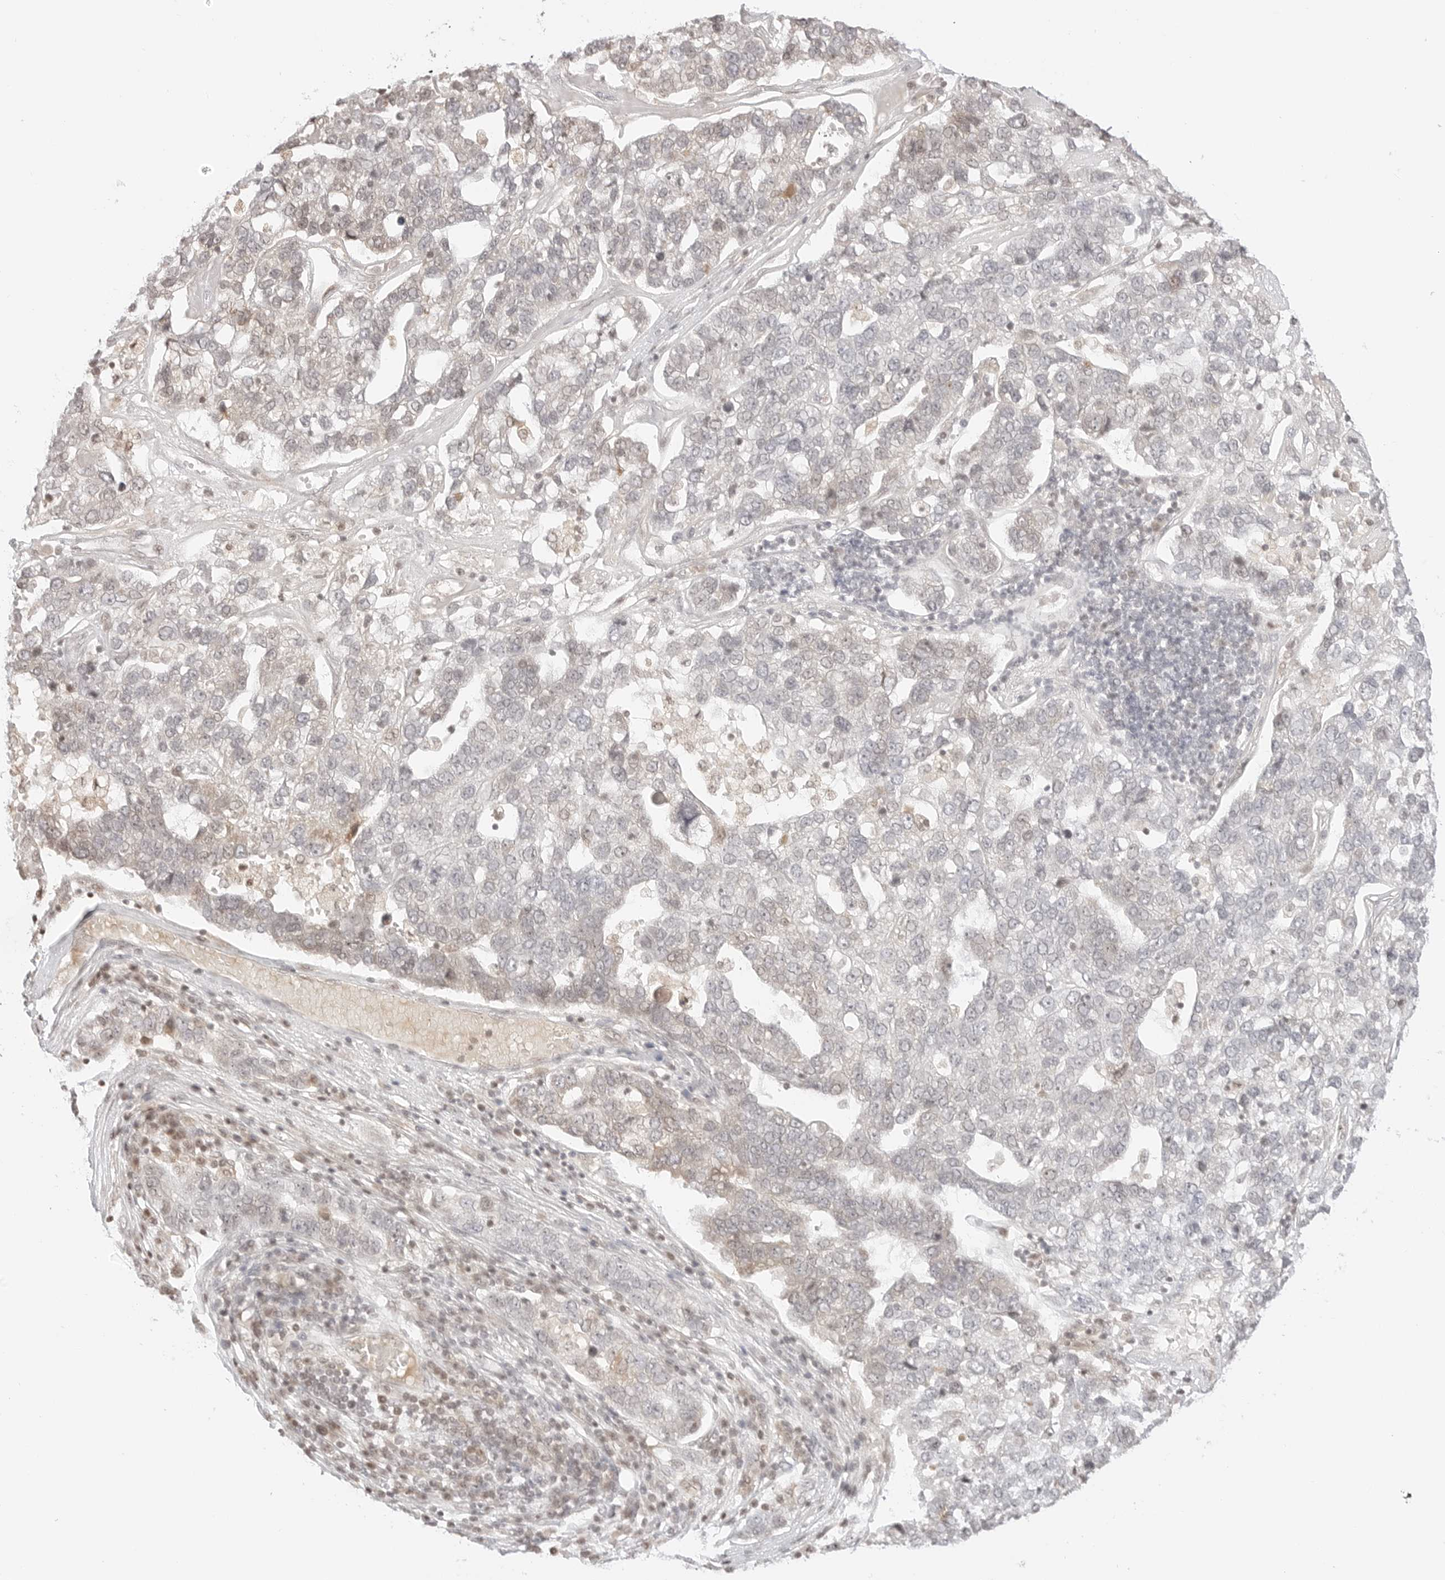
{"staining": {"intensity": "negative", "quantity": "none", "location": "none"}, "tissue": "pancreatic cancer", "cell_type": "Tumor cells", "image_type": "cancer", "snomed": [{"axis": "morphology", "description": "Adenocarcinoma, NOS"}, {"axis": "topography", "description": "Pancreas"}], "caption": "DAB (3,3'-diaminobenzidine) immunohistochemical staining of pancreatic cancer (adenocarcinoma) displays no significant staining in tumor cells.", "gene": "RPS6KL1", "patient": {"sex": "female", "age": 61}}